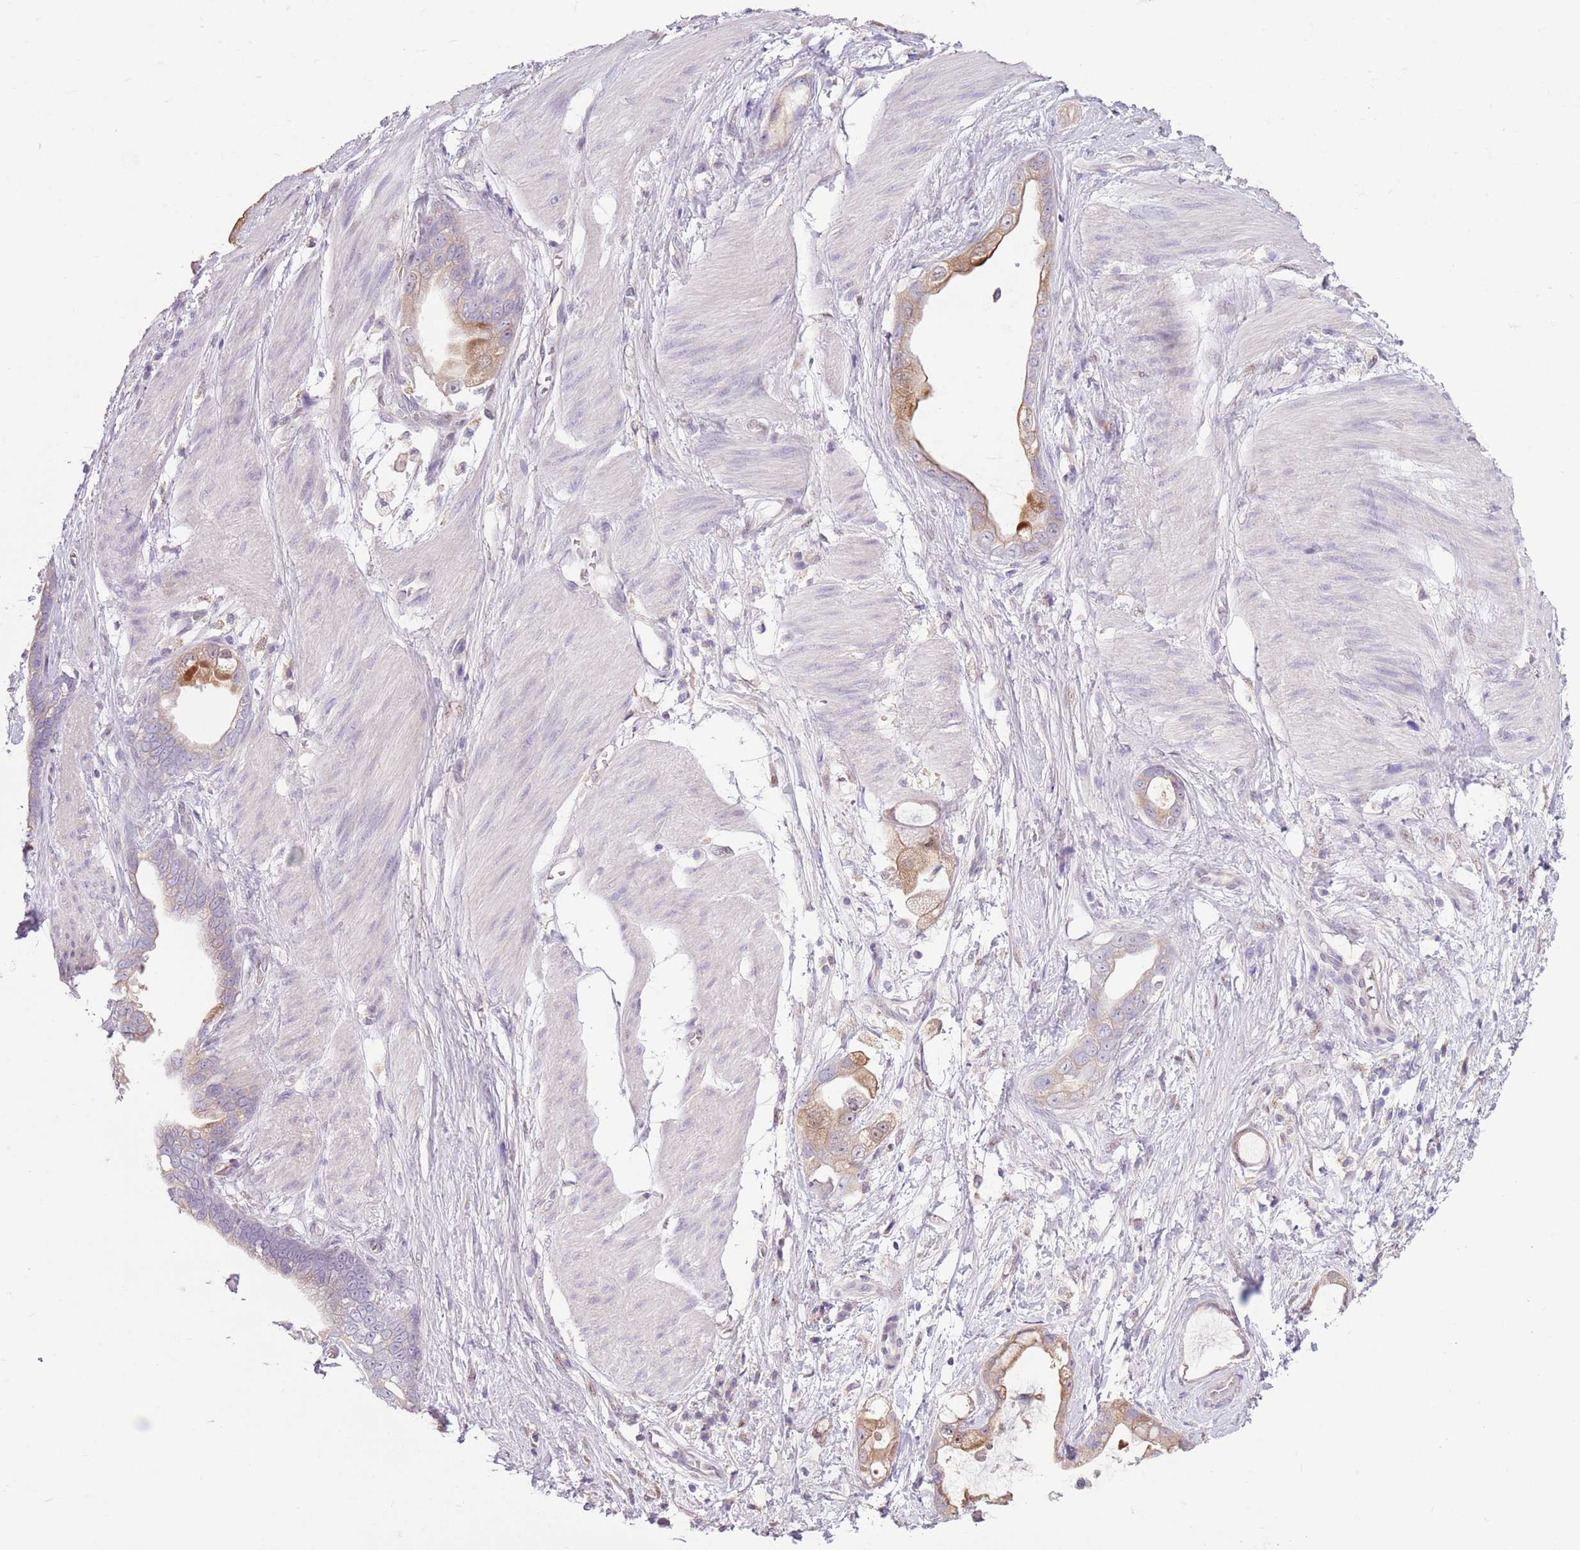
{"staining": {"intensity": "weak", "quantity": ">75%", "location": "cytoplasmic/membranous"}, "tissue": "stomach cancer", "cell_type": "Tumor cells", "image_type": "cancer", "snomed": [{"axis": "morphology", "description": "Adenocarcinoma, NOS"}, {"axis": "topography", "description": "Stomach"}], "caption": "The immunohistochemical stain shows weak cytoplasmic/membranous staining in tumor cells of adenocarcinoma (stomach) tissue. The staining was performed using DAB to visualize the protein expression in brown, while the nuclei were stained in blue with hematoxylin (Magnification: 20x).", "gene": "CAPN9", "patient": {"sex": "male", "age": 55}}